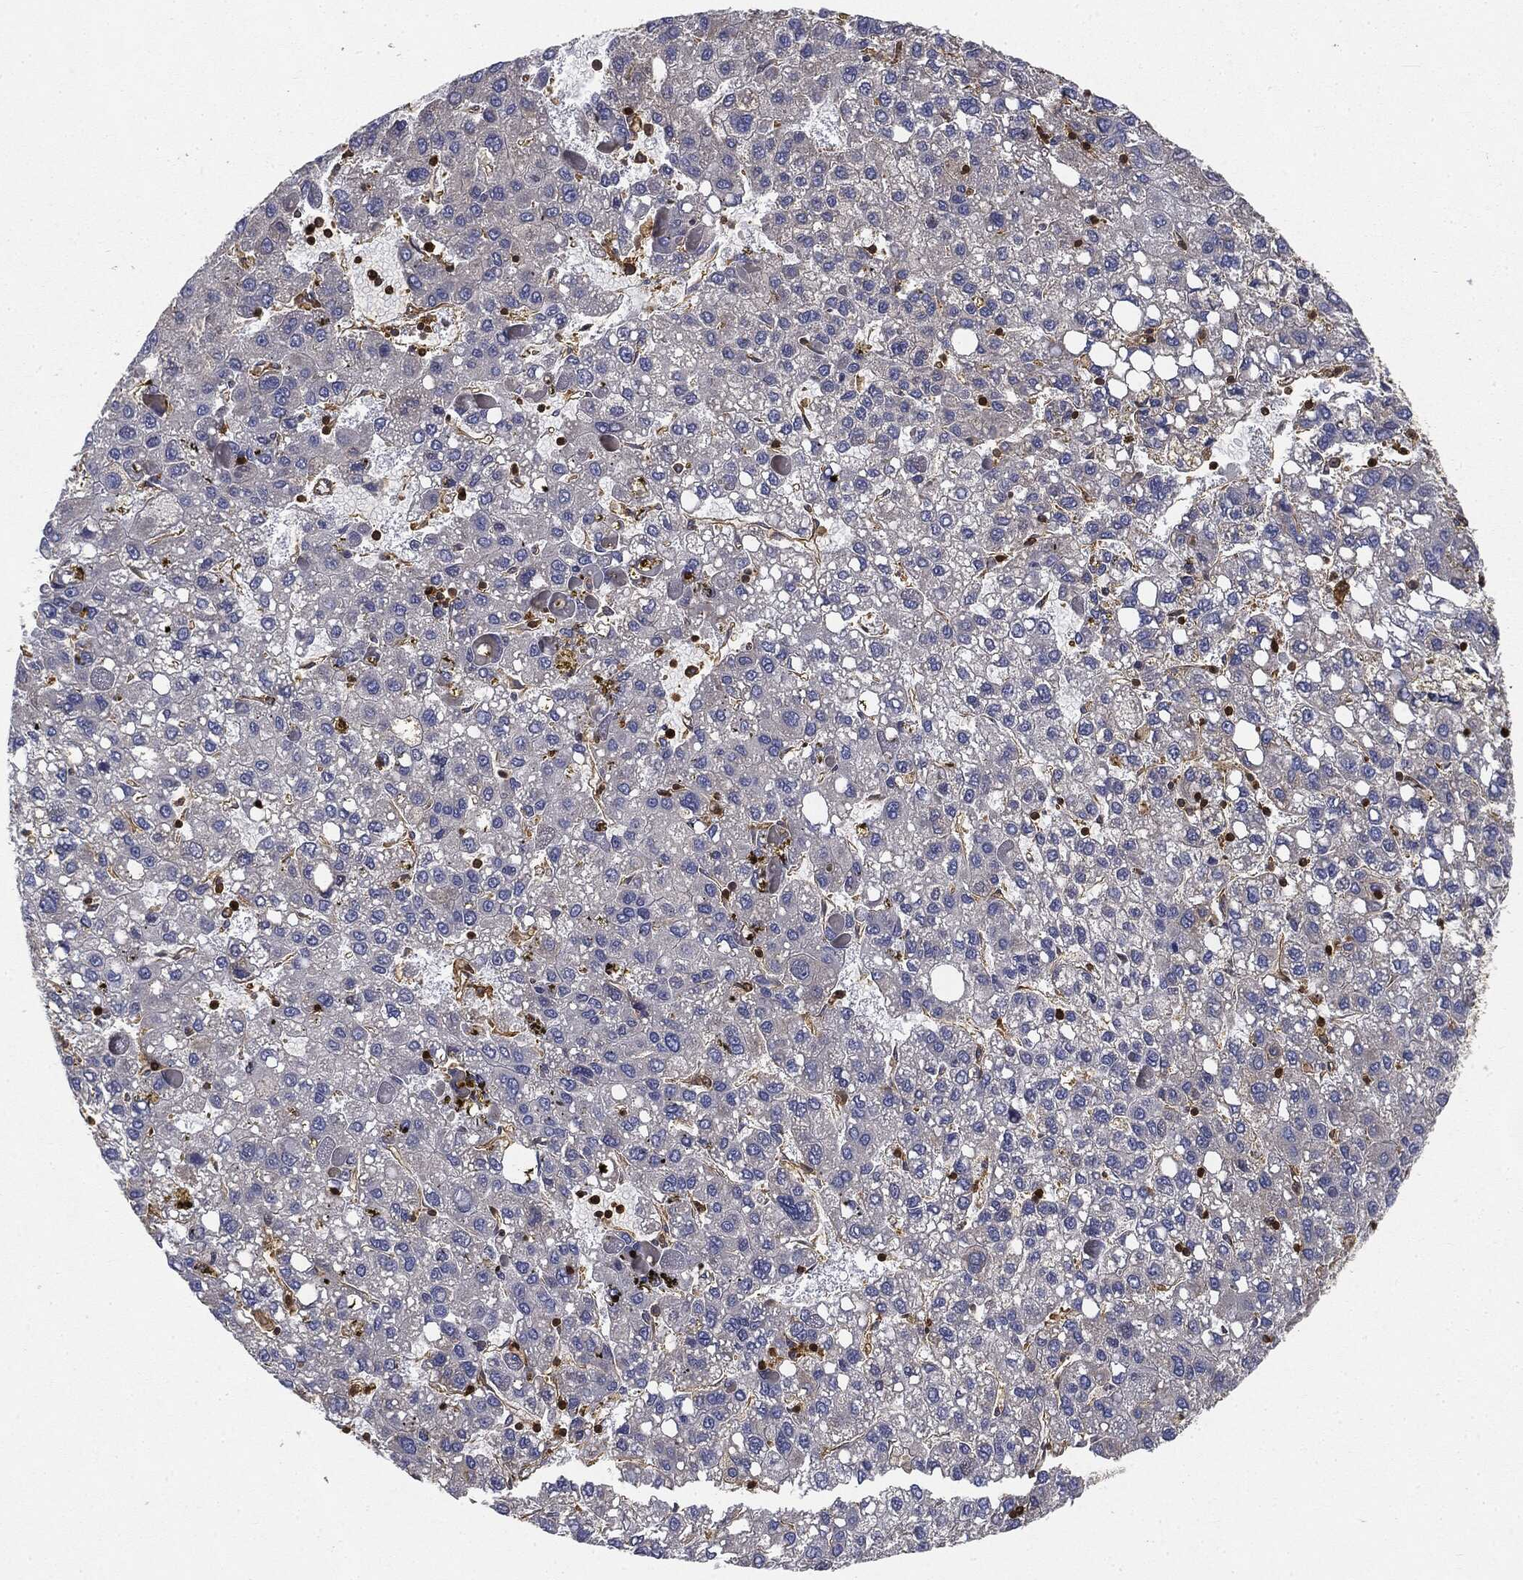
{"staining": {"intensity": "negative", "quantity": "none", "location": "none"}, "tissue": "liver cancer", "cell_type": "Tumor cells", "image_type": "cancer", "snomed": [{"axis": "morphology", "description": "Carcinoma, Hepatocellular, NOS"}, {"axis": "topography", "description": "Liver"}], "caption": "A photomicrograph of liver cancer (hepatocellular carcinoma) stained for a protein demonstrates no brown staining in tumor cells. (IHC, brightfield microscopy, high magnification).", "gene": "WDR1", "patient": {"sex": "female", "age": 82}}